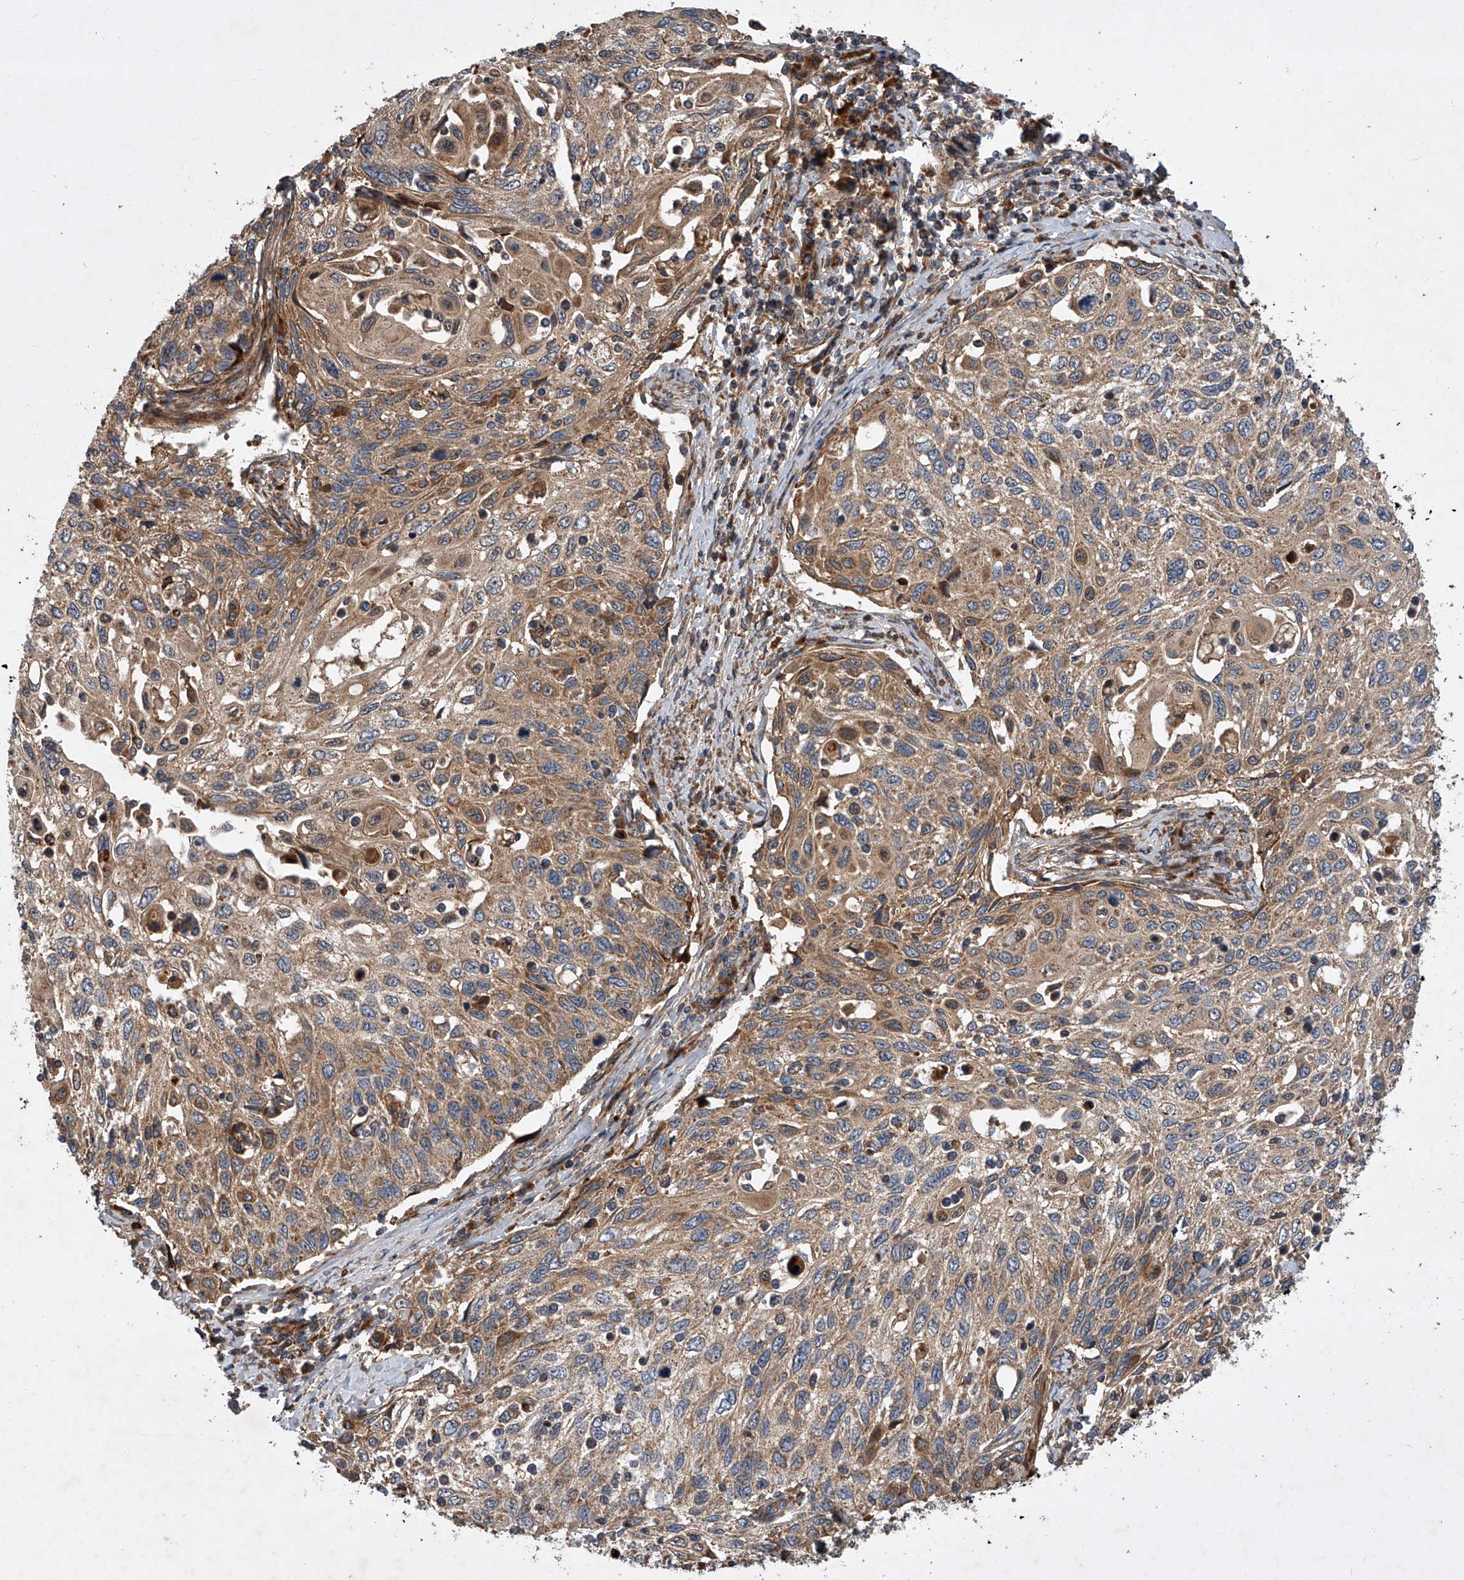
{"staining": {"intensity": "moderate", "quantity": ">75%", "location": "cytoplasmic/membranous"}, "tissue": "cervical cancer", "cell_type": "Tumor cells", "image_type": "cancer", "snomed": [{"axis": "morphology", "description": "Squamous cell carcinoma, NOS"}, {"axis": "topography", "description": "Cervix"}], "caption": "Moderate cytoplasmic/membranous protein expression is seen in approximately >75% of tumor cells in cervical squamous cell carcinoma. The protein is shown in brown color, while the nuclei are stained blue.", "gene": "USP47", "patient": {"sex": "female", "age": 70}}